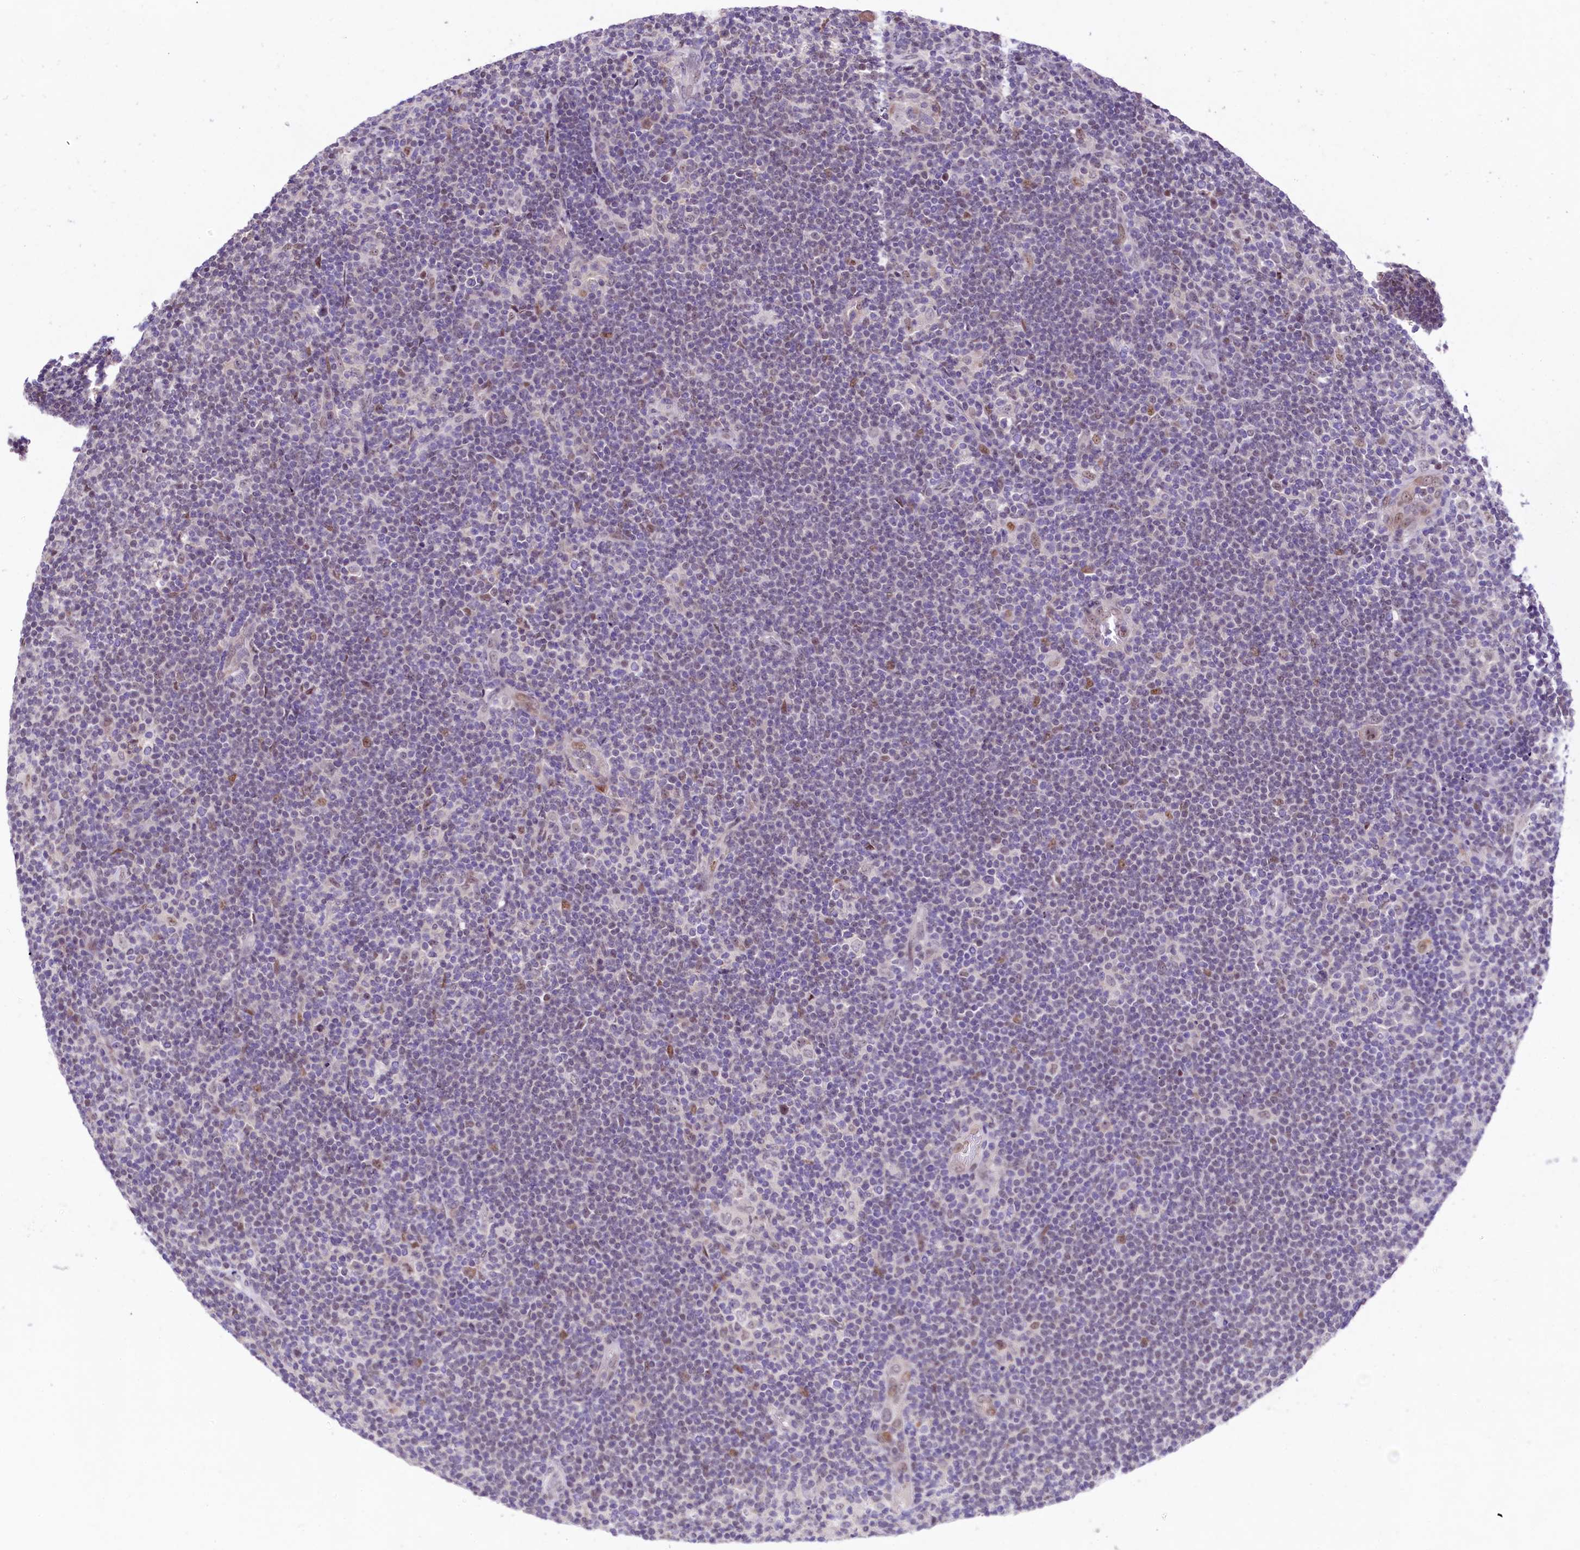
{"staining": {"intensity": "negative", "quantity": "none", "location": "none"}, "tissue": "lymphoma", "cell_type": "Tumor cells", "image_type": "cancer", "snomed": [{"axis": "morphology", "description": "Hodgkin's disease, NOS"}, {"axis": "topography", "description": "Lymph node"}], "caption": "This is an immunohistochemistry micrograph of Hodgkin's disease. There is no expression in tumor cells.", "gene": "LEUTX", "patient": {"sex": "female", "age": 57}}